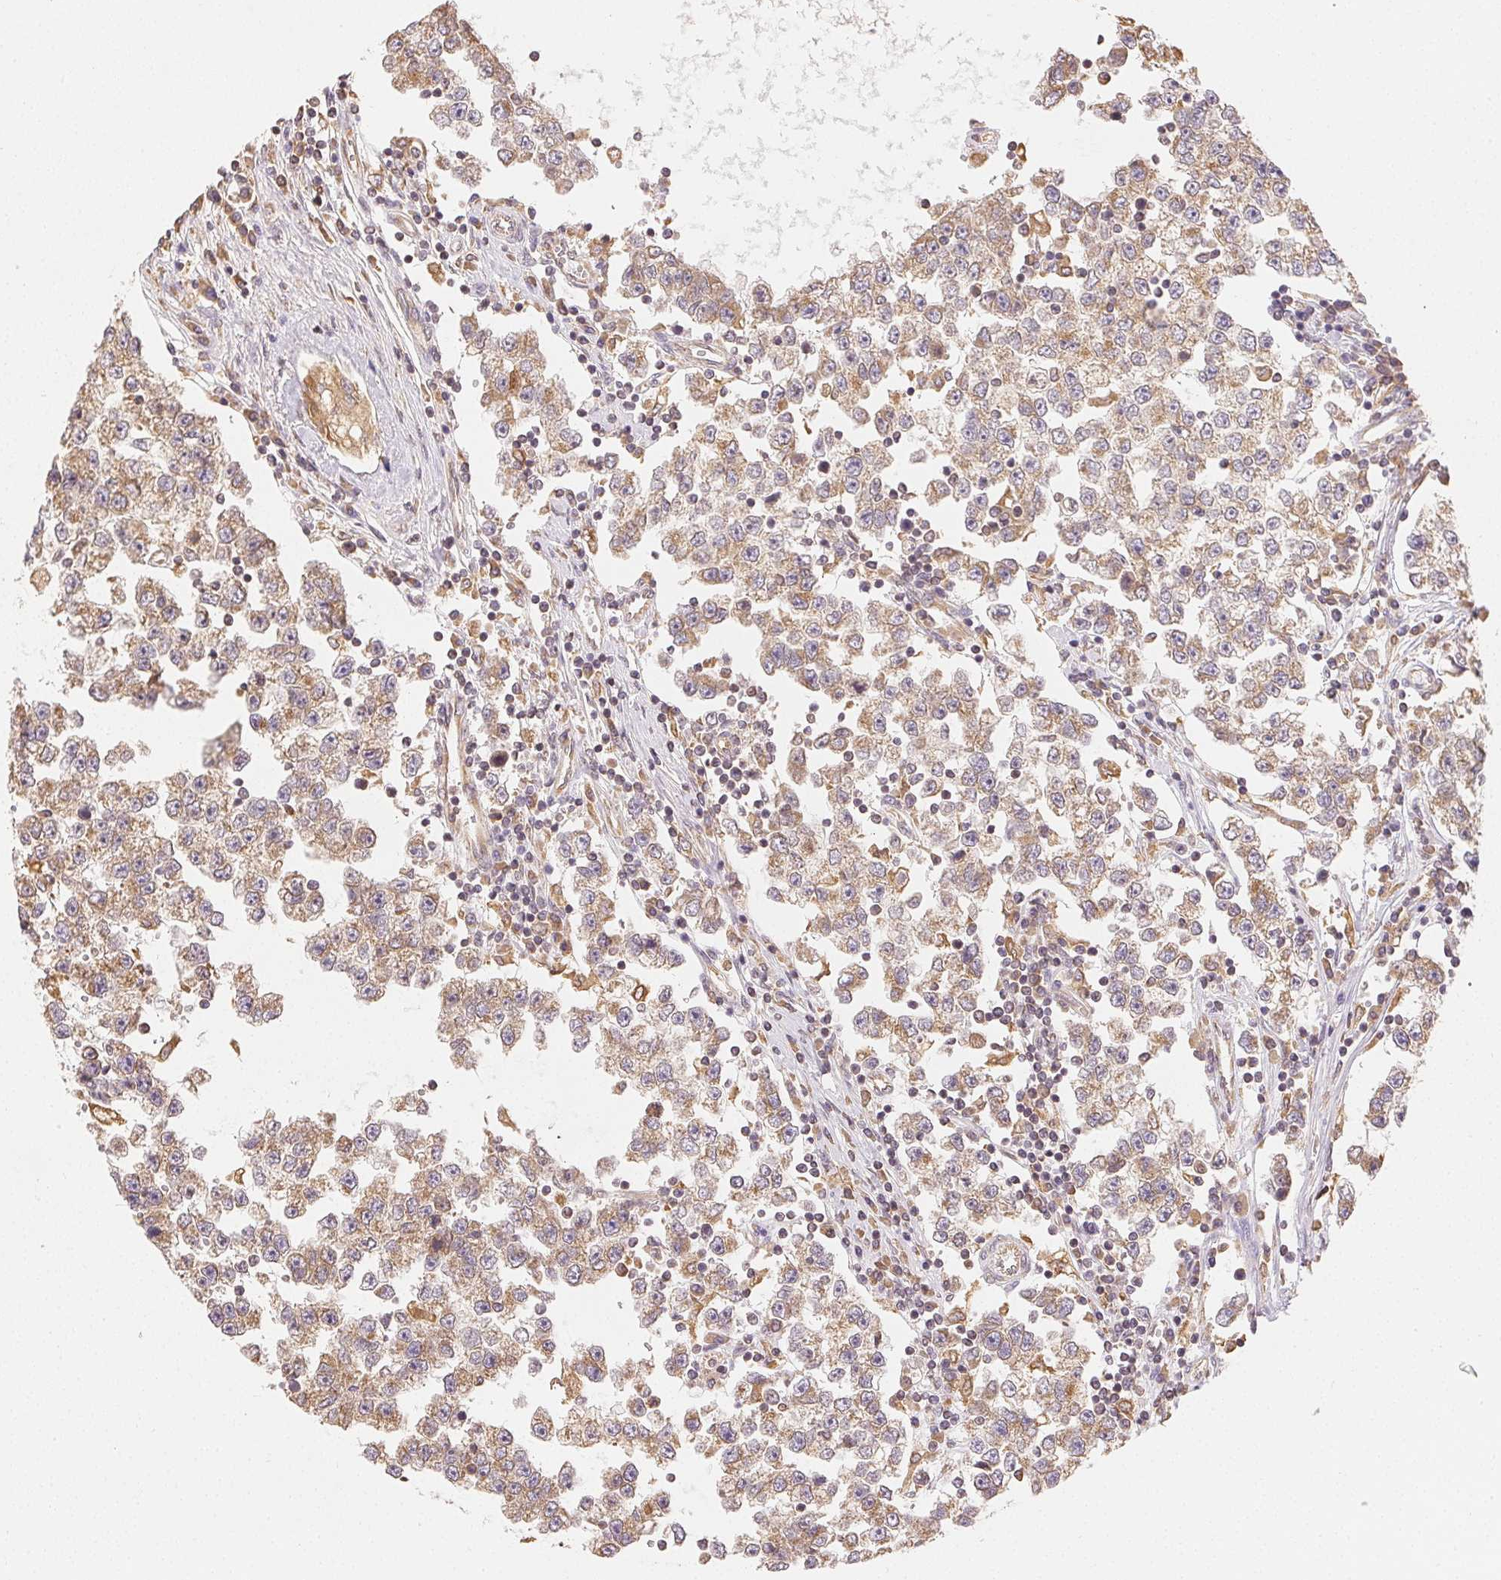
{"staining": {"intensity": "weak", "quantity": ">75%", "location": "cytoplasmic/membranous"}, "tissue": "testis cancer", "cell_type": "Tumor cells", "image_type": "cancer", "snomed": [{"axis": "morphology", "description": "Seminoma, NOS"}, {"axis": "topography", "description": "Testis"}], "caption": "Testis cancer (seminoma) tissue shows weak cytoplasmic/membranous expression in approximately >75% of tumor cells, visualized by immunohistochemistry.", "gene": "SEZ6L2", "patient": {"sex": "male", "age": 34}}